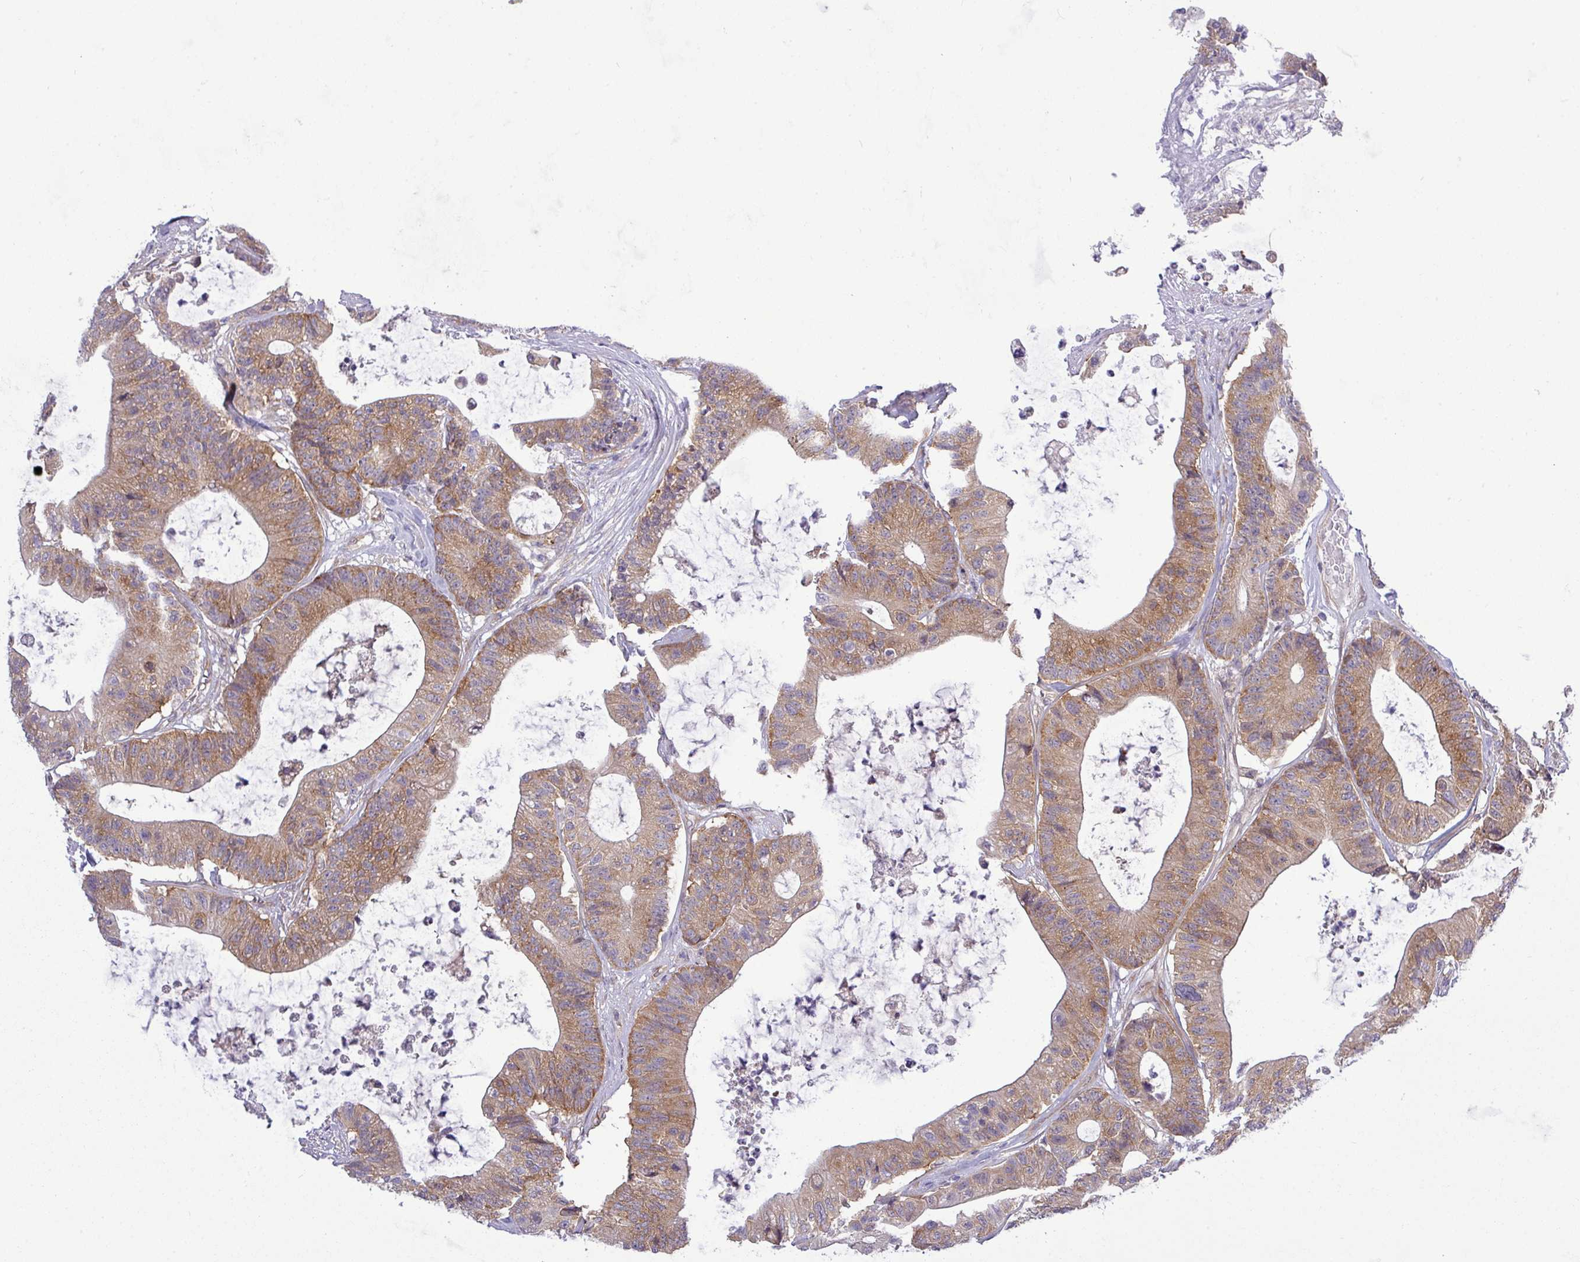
{"staining": {"intensity": "moderate", "quantity": ">75%", "location": "cytoplasmic/membranous"}, "tissue": "colorectal cancer", "cell_type": "Tumor cells", "image_type": "cancer", "snomed": [{"axis": "morphology", "description": "Adenocarcinoma, NOS"}, {"axis": "topography", "description": "Colon"}], "caption": "Immunohistochemistry (IHC) (DAB (3,3'-diaminobenzidine)) staining of adenocarcinoma (colorectal) shows moderate cytoplasmic/membranous protein expression in about >75% of tumor cells. Using DAB (brown) and hematoxylin (blue) stains, captured at high magnification using brightfield microscopy.", "gene": "FAM222B", "patient": {"sex": "female", "age": 84}}